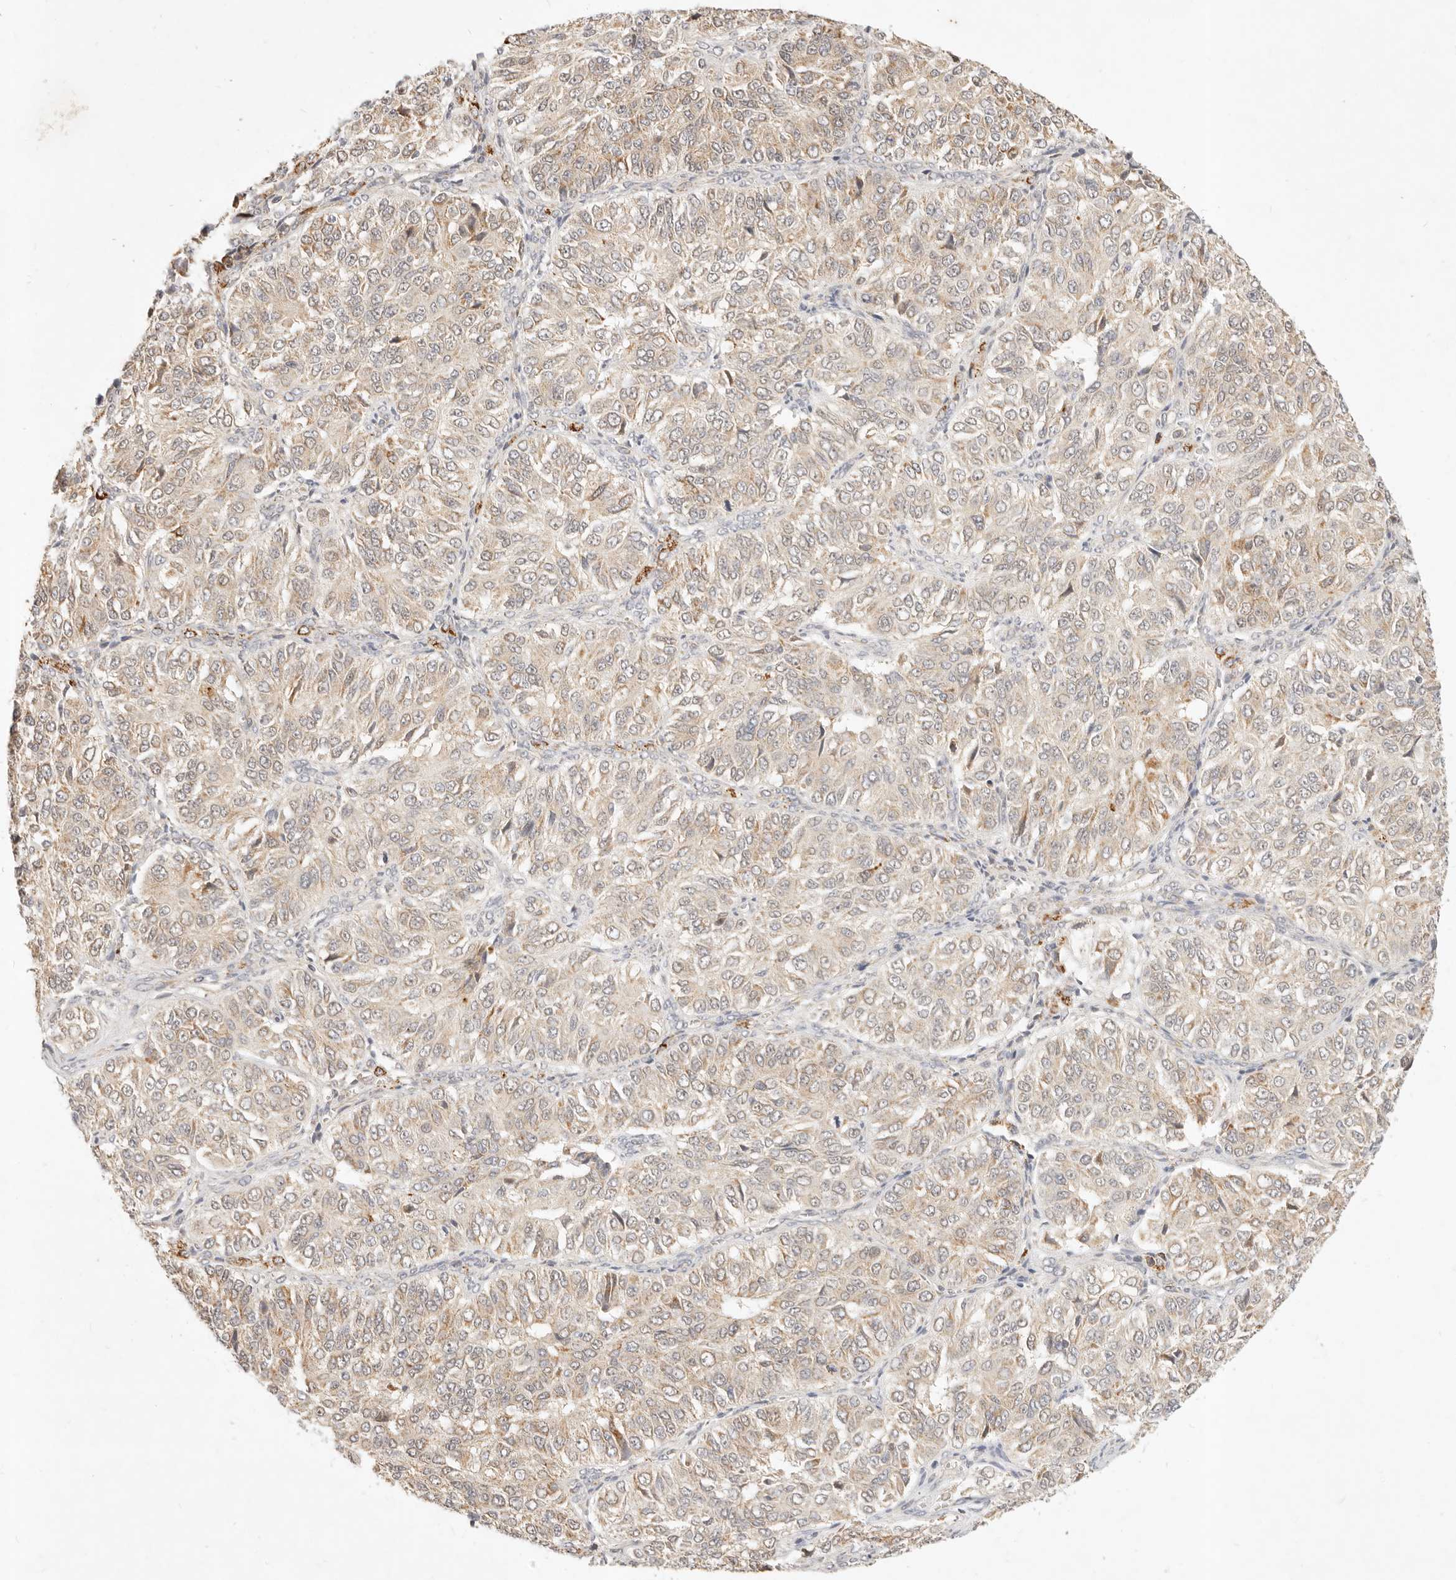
{"staining": {"intensity": "weak", "quantity": ">75%", "location": "cytoplasmic/membranous"}, "tissue": "ovarian cancer", "cell_type": "Tumor cells", "image_type": "cancer", "snomed": [{"axis": "morphology", "description": "Carcinoma, endometroid"}, {"axis": "topography", "description": "Ovary"}], "caption": "This image shows IHC staining of ovarian cancer (endometroid carcinoma), with low weak cytoplasmic/membranous expression in approximately >75% of tumor cells.", "gene": "RUBCNL", "patient": {"sex": "female", "age": 51}}